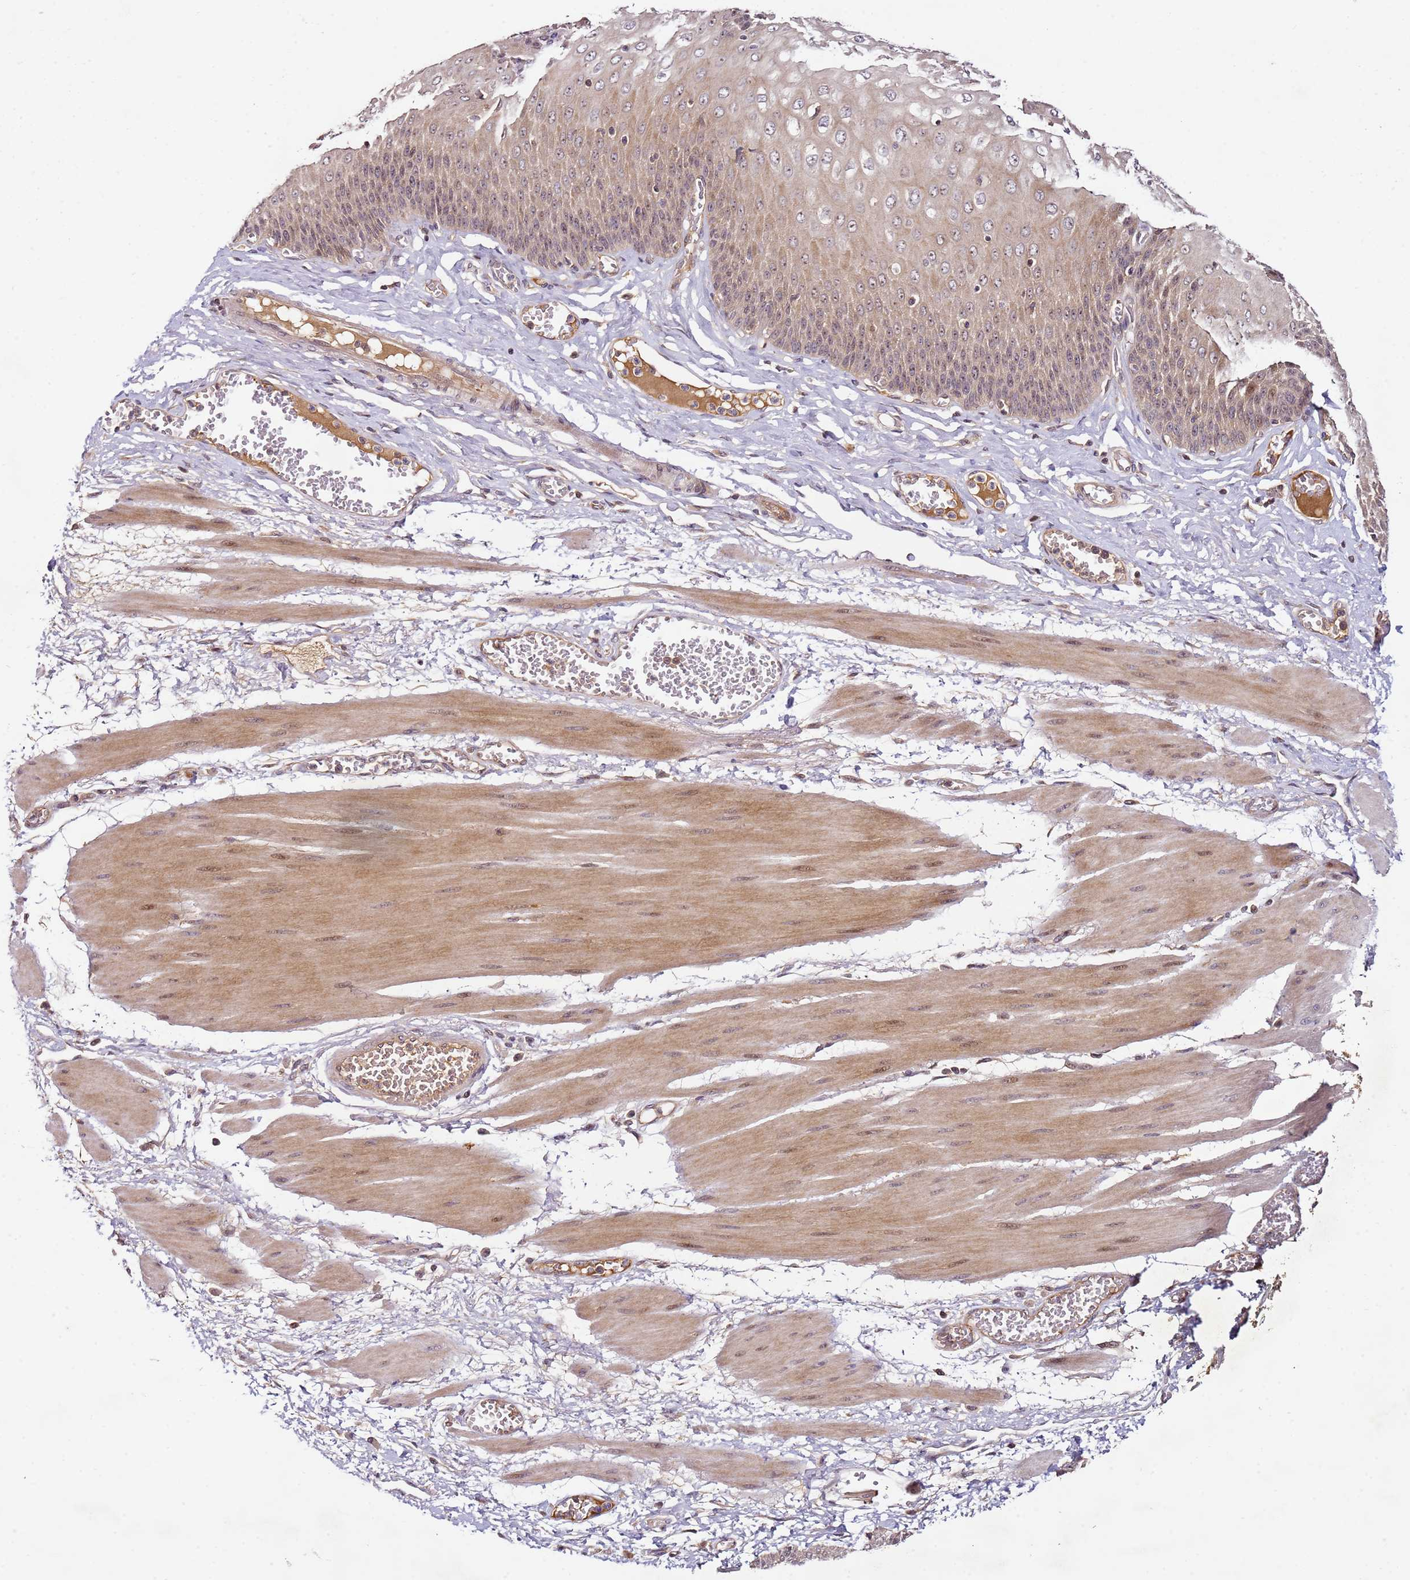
{"staining": {"intensity": "moderate", "quantity": ">75%", "location": "cytoplasmic/membranous,nuclear"}, "tissue": "esophagus", "cell_type": "Squamous epithelial cells", "image_type": "normal", "snomed": [{"axis": "morphology", "description": "Normal tissue, NOS"}, {"axis": "topography", "description": "Esophagus"}], "caption": "Squamous epithelial cells exhibit medium levels of moderate cytoplasmic/membranous,nuclear positivity in about >75% of cells in benign esophagus.", "gene": "DDX27", "patient": {"sex": "male", "age": 60}}